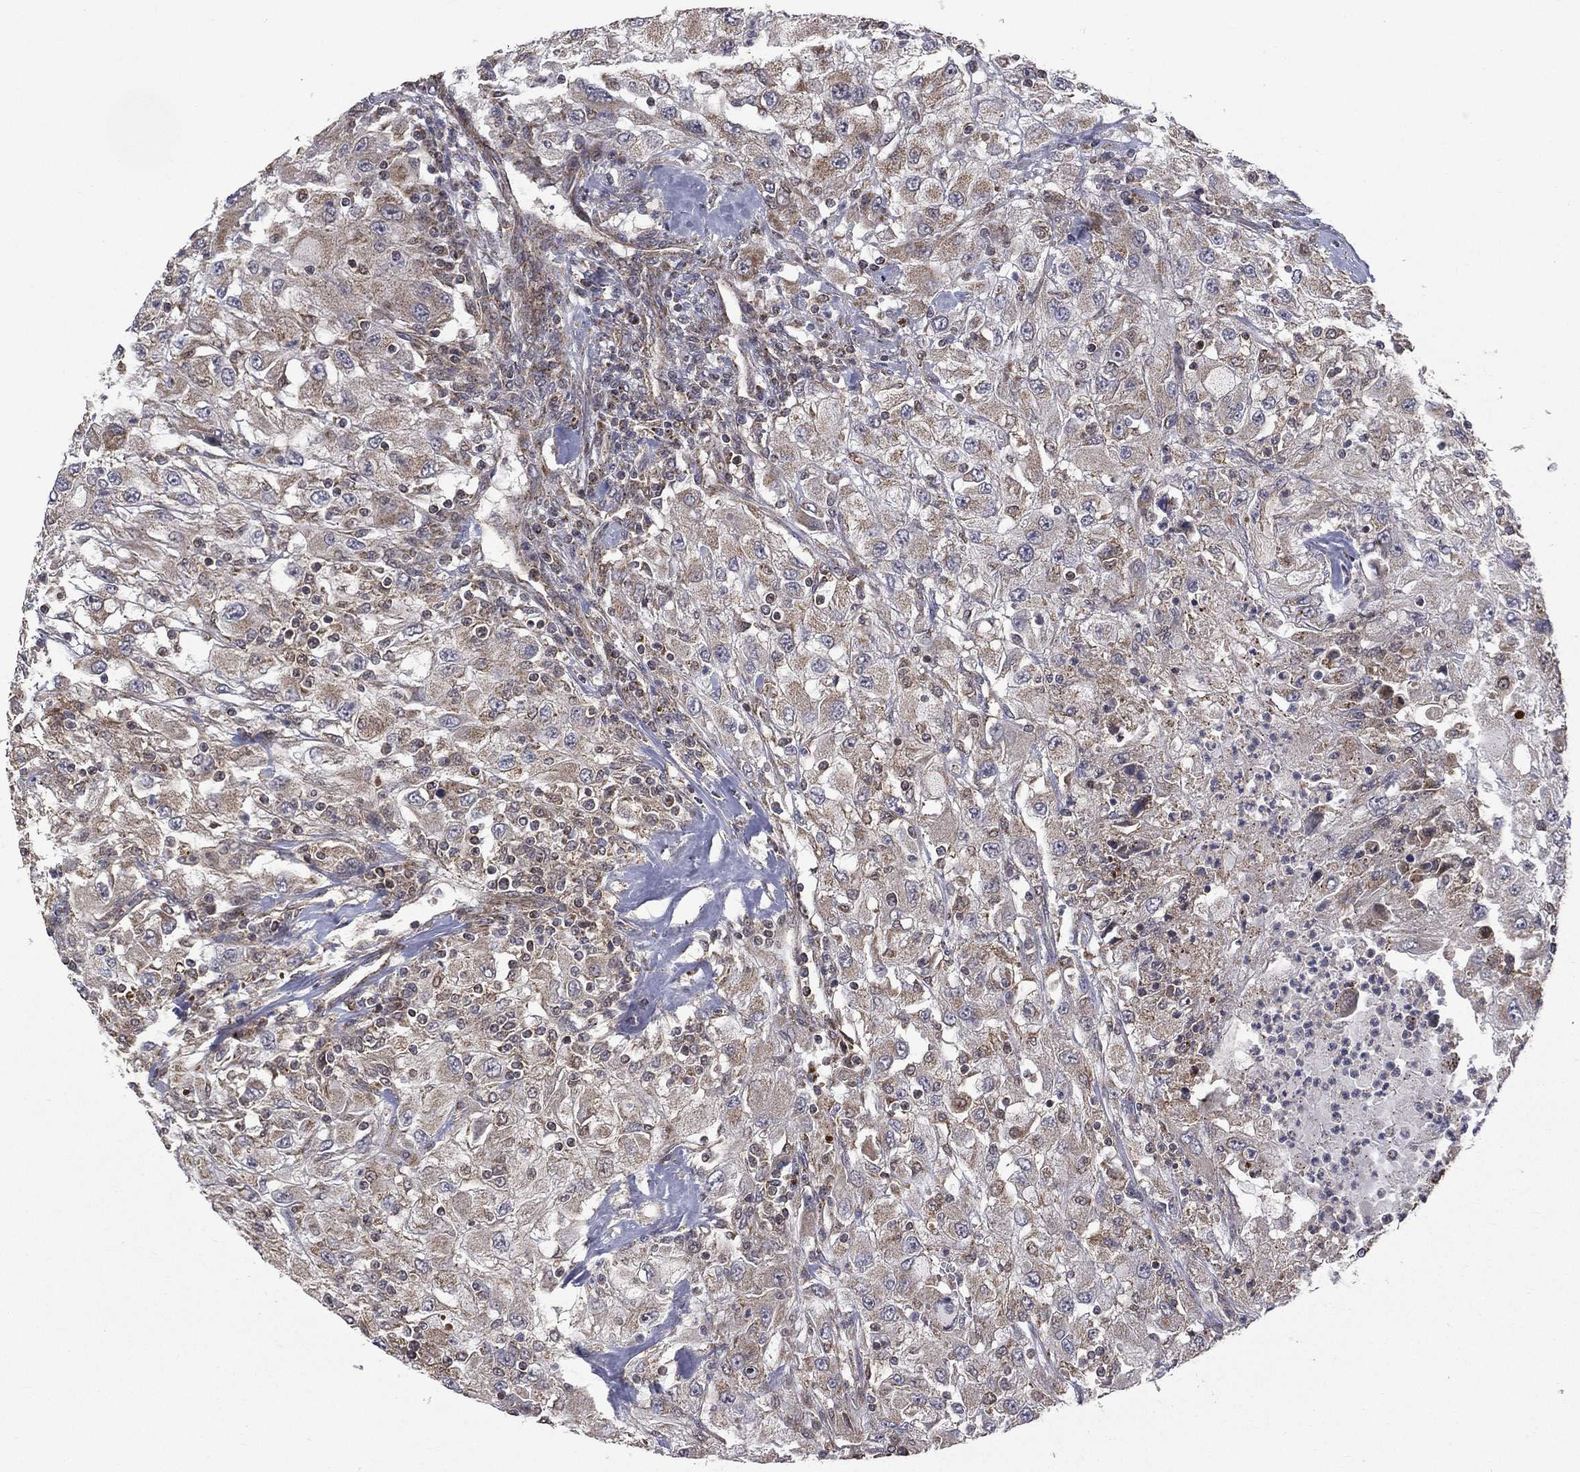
{"staining": {"intensity": "weak", "quantity": "<25%", "location": "cytoplasmic/membranous"}, "tissue": "renal cancer", "cell_type": "Tumor cells", "image_type": "cancer", "snomed": [{"axis": "morphology", "description": "Adenocarcinoma, NOS"}, {"axis": "topography", "description": "Kidney"}], "caption": "Tumor cells are negative for protein expression in human renal cancer. (DAB IHC, high magnification).", "gene": "GIMAP6", "patient": {"sex": "female", "age": 67}}